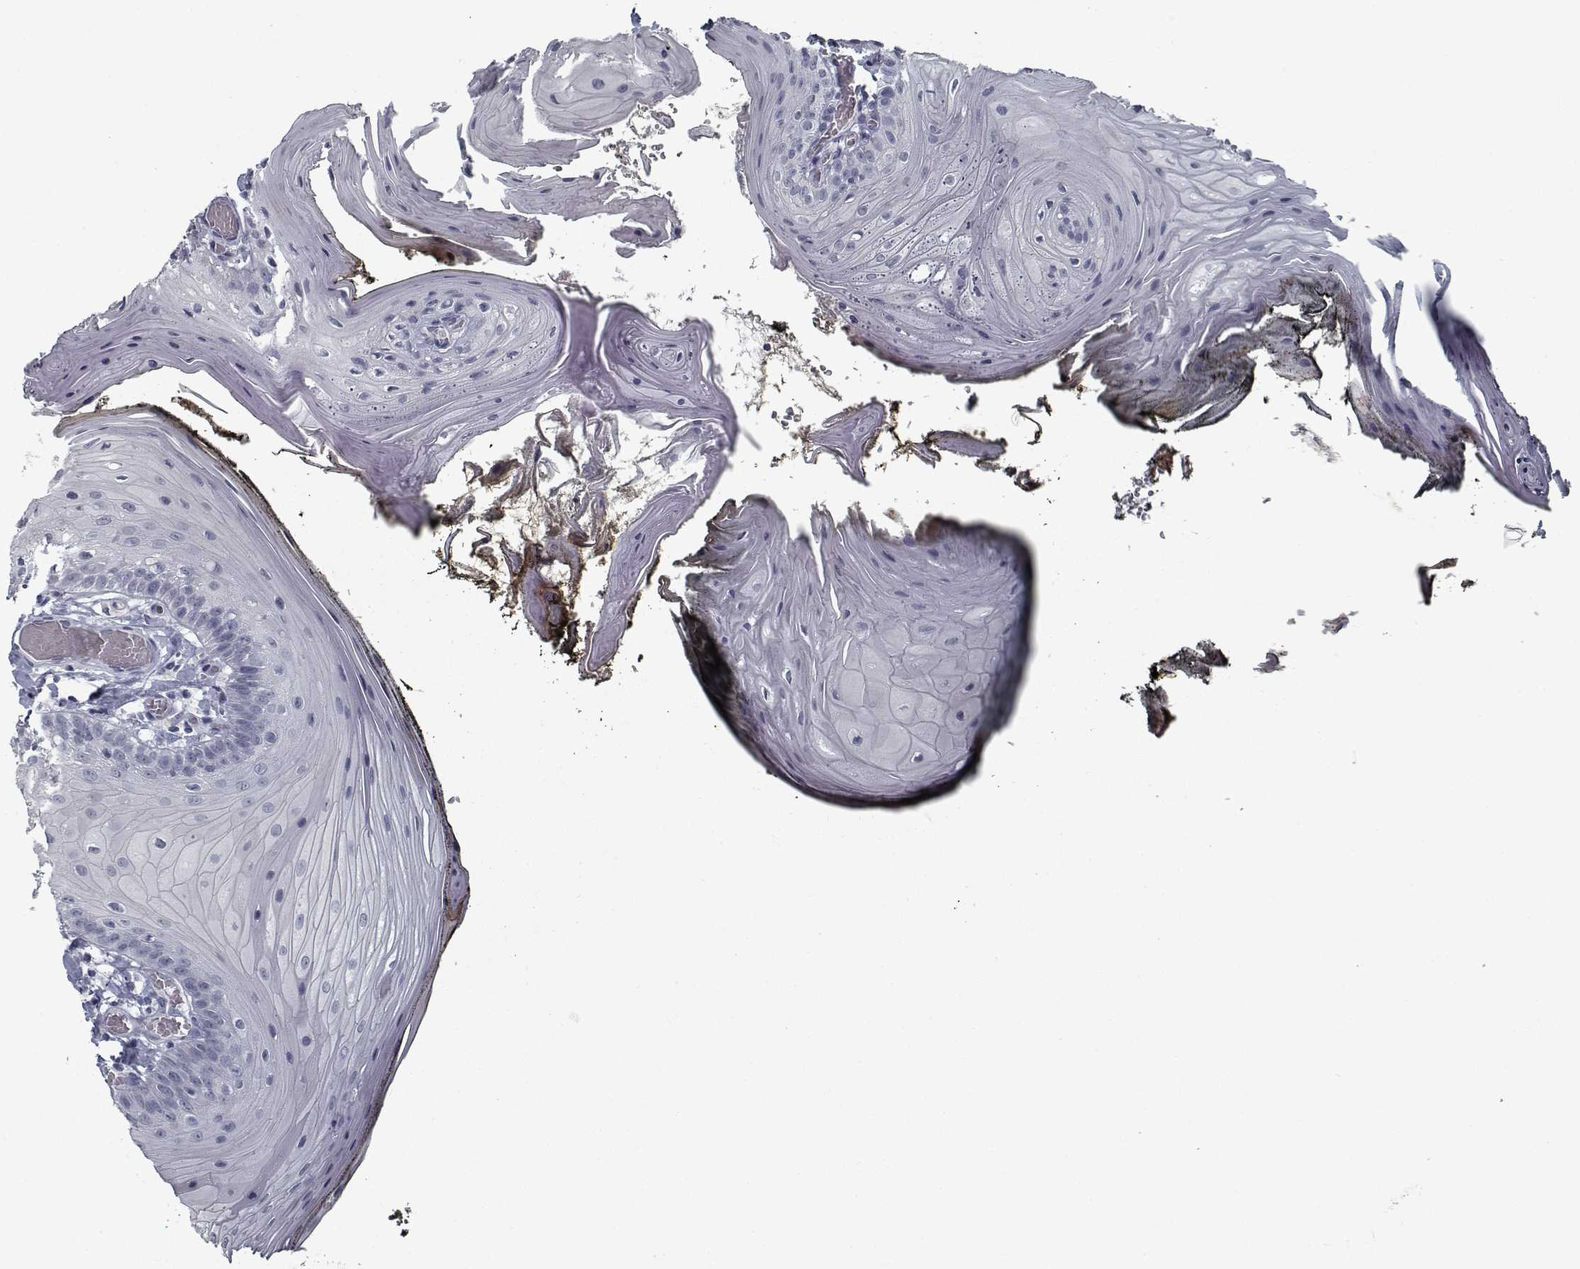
{"staining": {"intensity": "negative", "quantity": "none", "location": "none"}, "tissue": "oral mucosa", "cell_type": "Squamous epithelial cells", "image_type": "normal", "snomed": [{"axis": "morphology", "description": "Normal tissue, NOS"}, {"axis": "topography", "description": "Oral tissue"}], "caption": "Protein analysis of benign oral mucosa exhibits no significant positivity in squamous epithelial cells. The staining is performed using DAB brown chromogen with nuclei counter-stained in using hematoxylin.", "gene": "GAD2", "patient": {"sex": "male", "age": 9}}